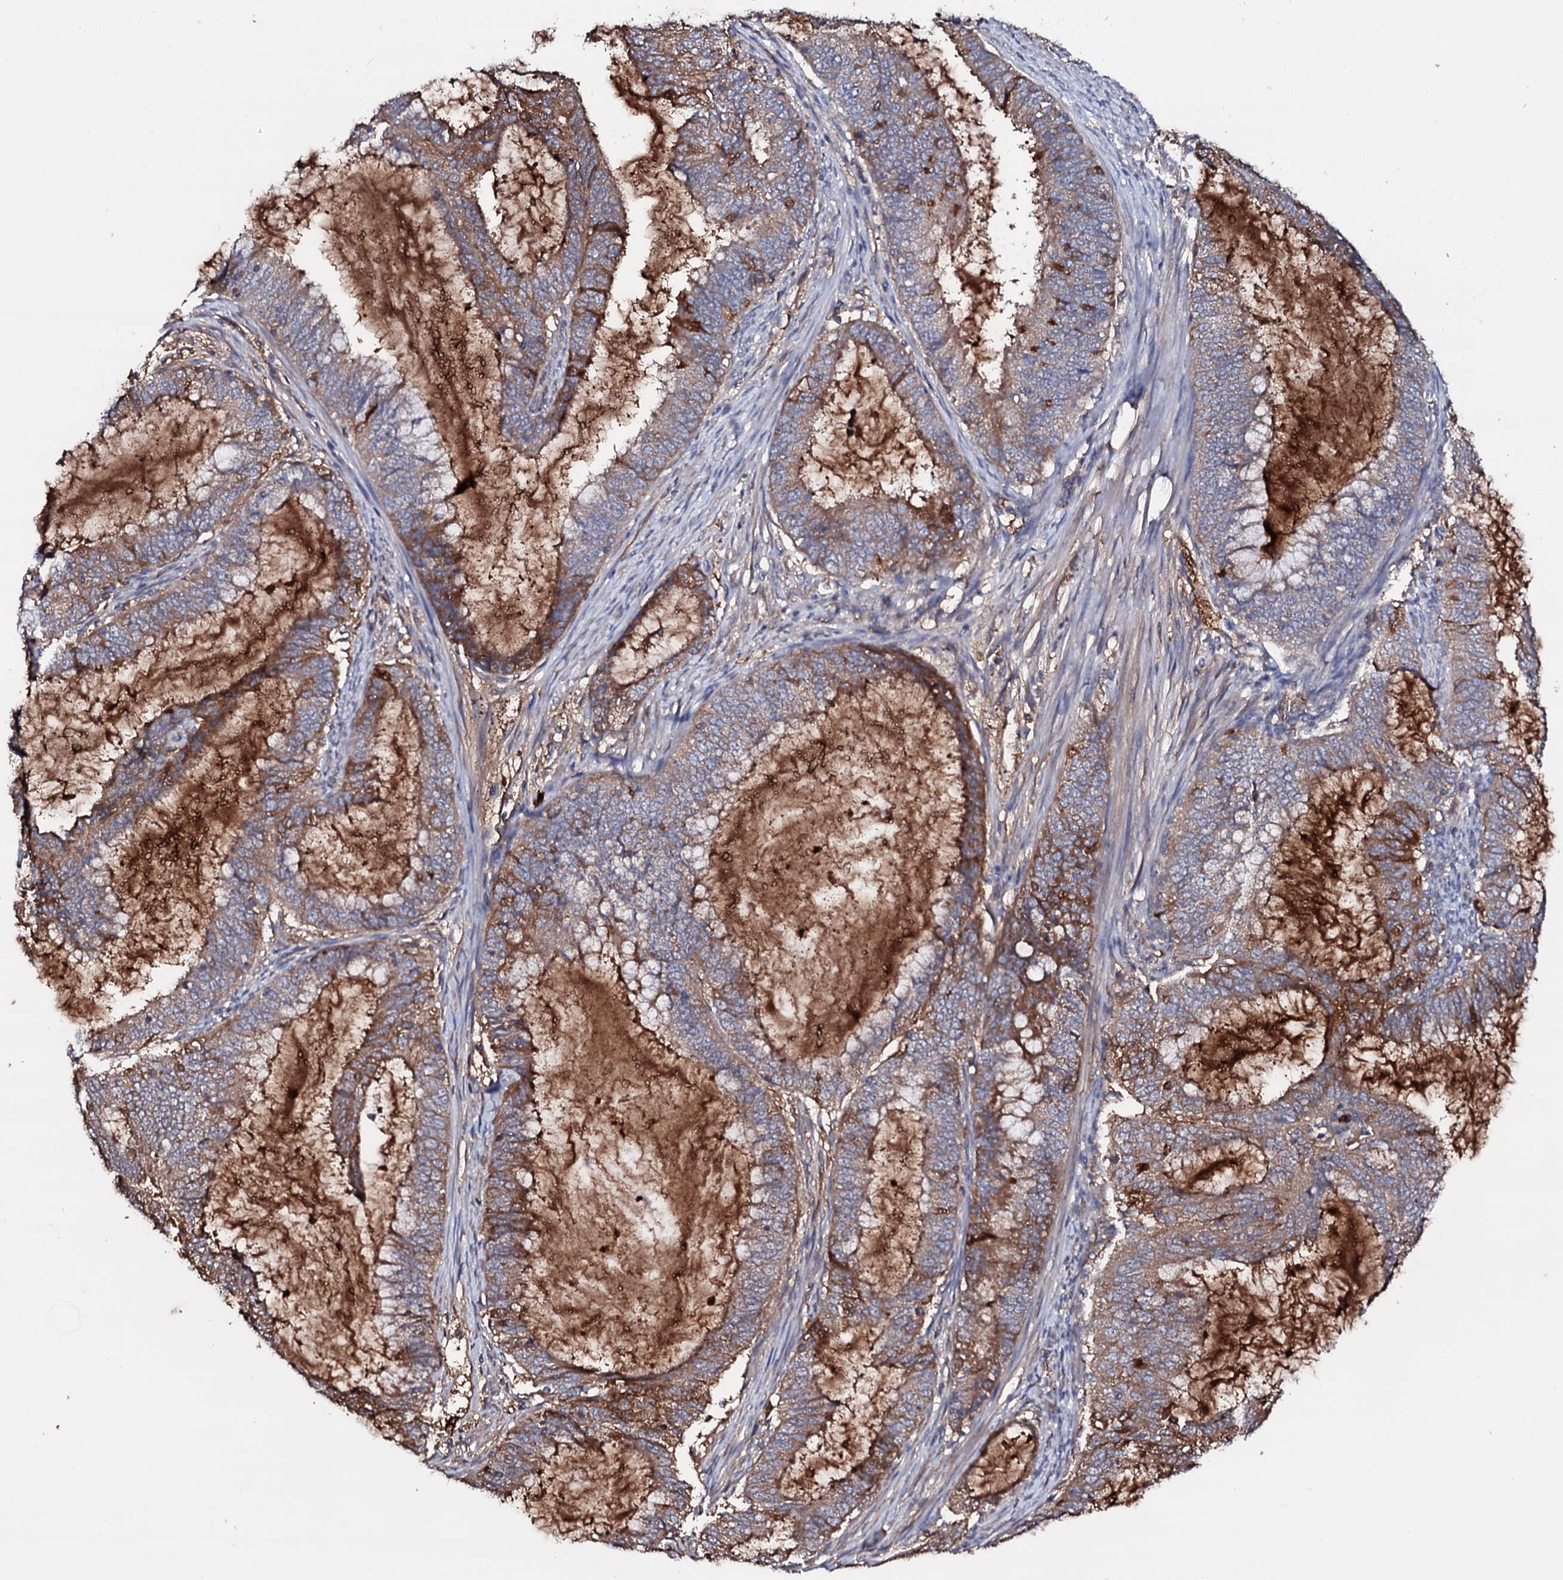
{"staining": {"intensity": "weak", "quantity": ">75%", "location": "cytoplasmic/membranous"}, "tissue": "endometrial cancer", "cell_type": "Tumor cells", "image_type": "cancer", "snomed": [{"axis": "morphology", "description": "Adenocarcinoma, NOS"}, {"axis": "topography", "description": "Endometrium"}], "caption": "Immunohistochemical staining of endometrial cancer shows weak cytoplasmic/membranous protein positivity in about >75% of tumor cells. (brown staining indicates protein expression, while blue staining denotes nuclei).", "gene": "TCAF2", "patient": {"sex": "female", "age": 51}}